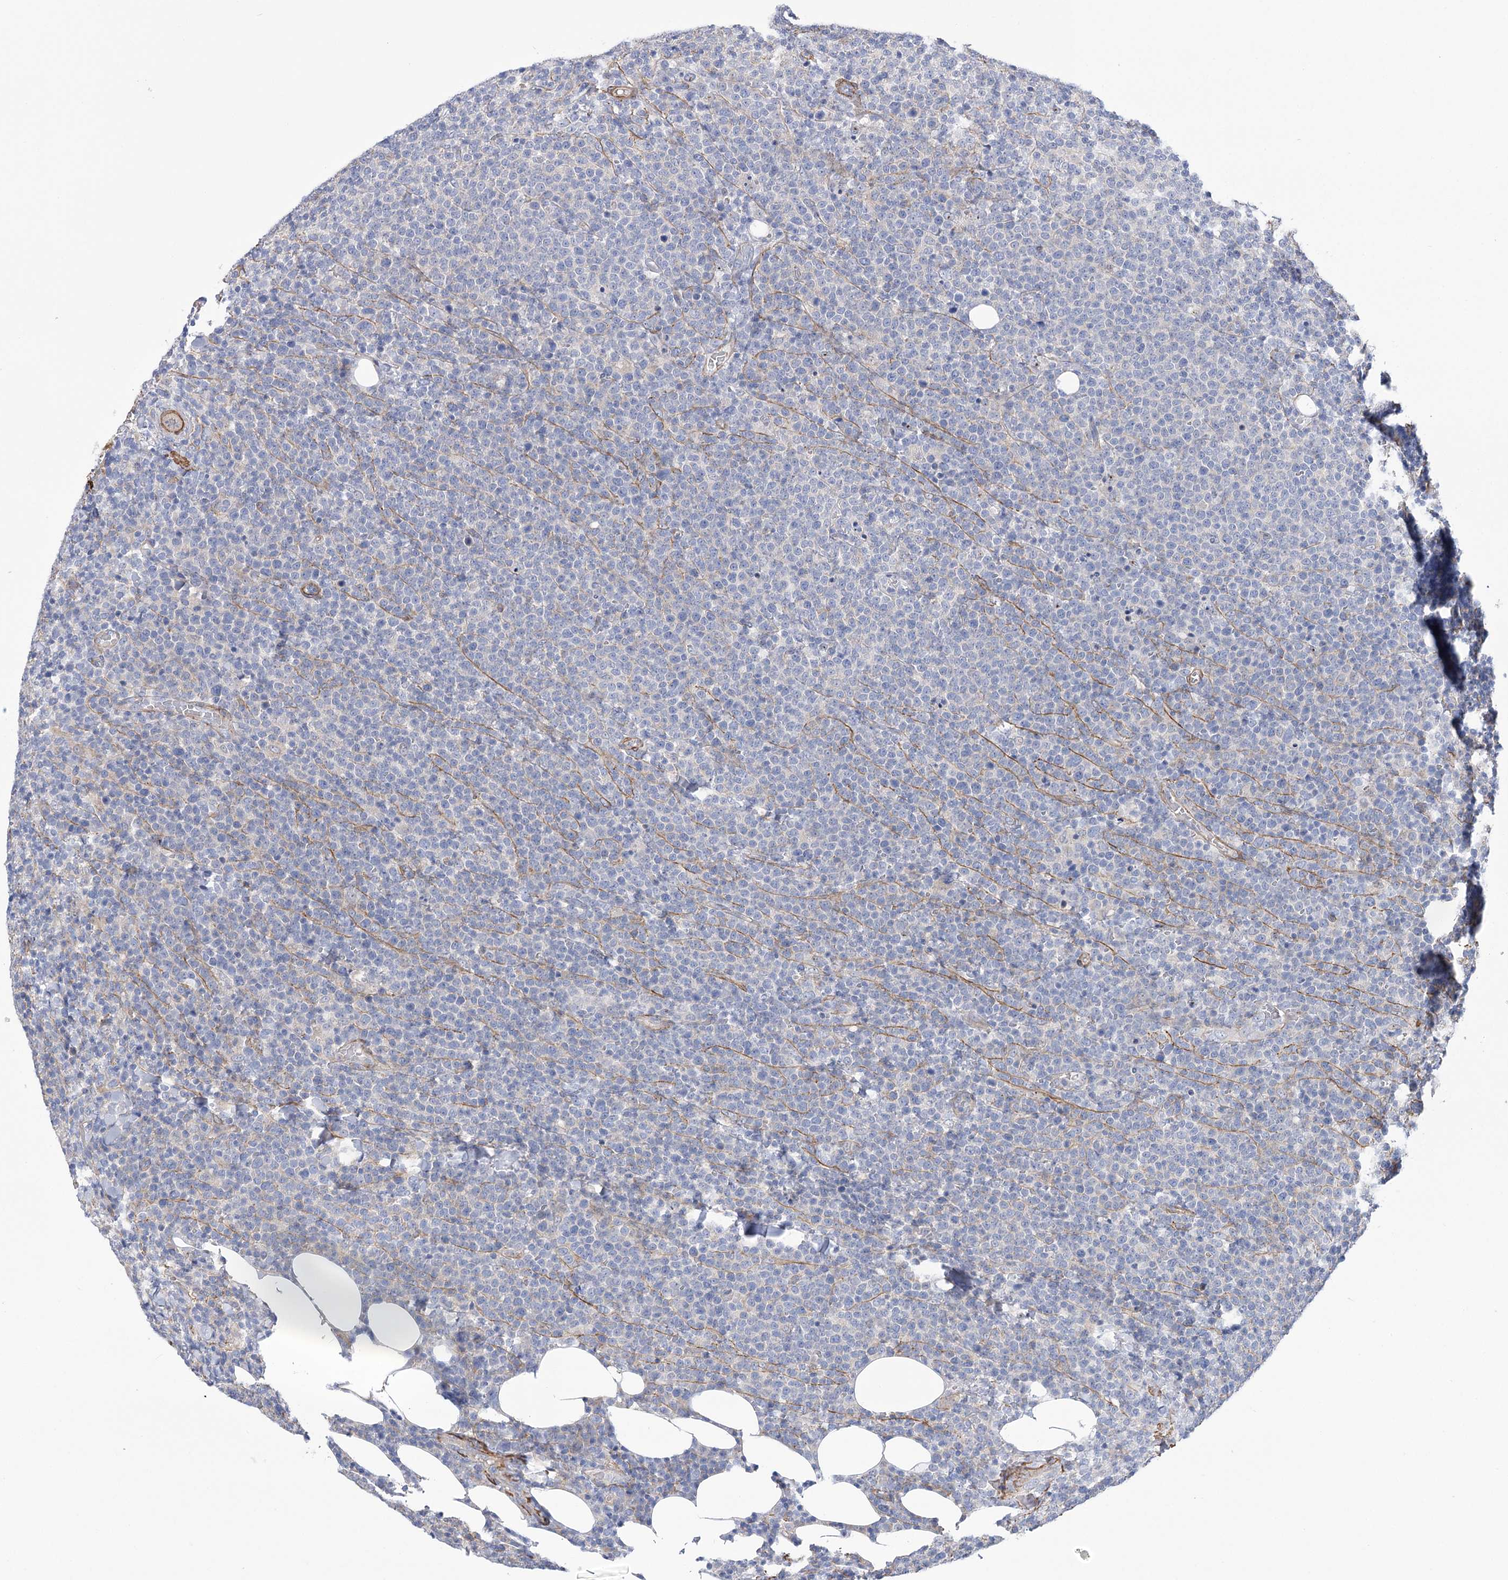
{"staining": {"intensity": "negative", "quantity": "none", "location": "none"}, "tissue": "lymphoma", "cell_type": "Tumor cells", "image_type": "cancer", "snomed": [{"axis": "morphology", "description": "Malignant lymphoma, non-Hodgkin's type, High grade"}, {"axis": "topography", "description": "Lymph node"}], "caption": "An image of lymphoma stained for a protein exhibits no brown staining in tumor cells. (Stains: DAB (3,3'-diaminobenzidine) immunohistochemistry (IHC) with hematoxylin counter stain, Microscopy: brightfield microscopy at high magnification).", "gene": "WASHC3", "patient": {"sex": "male", "age": 61}}